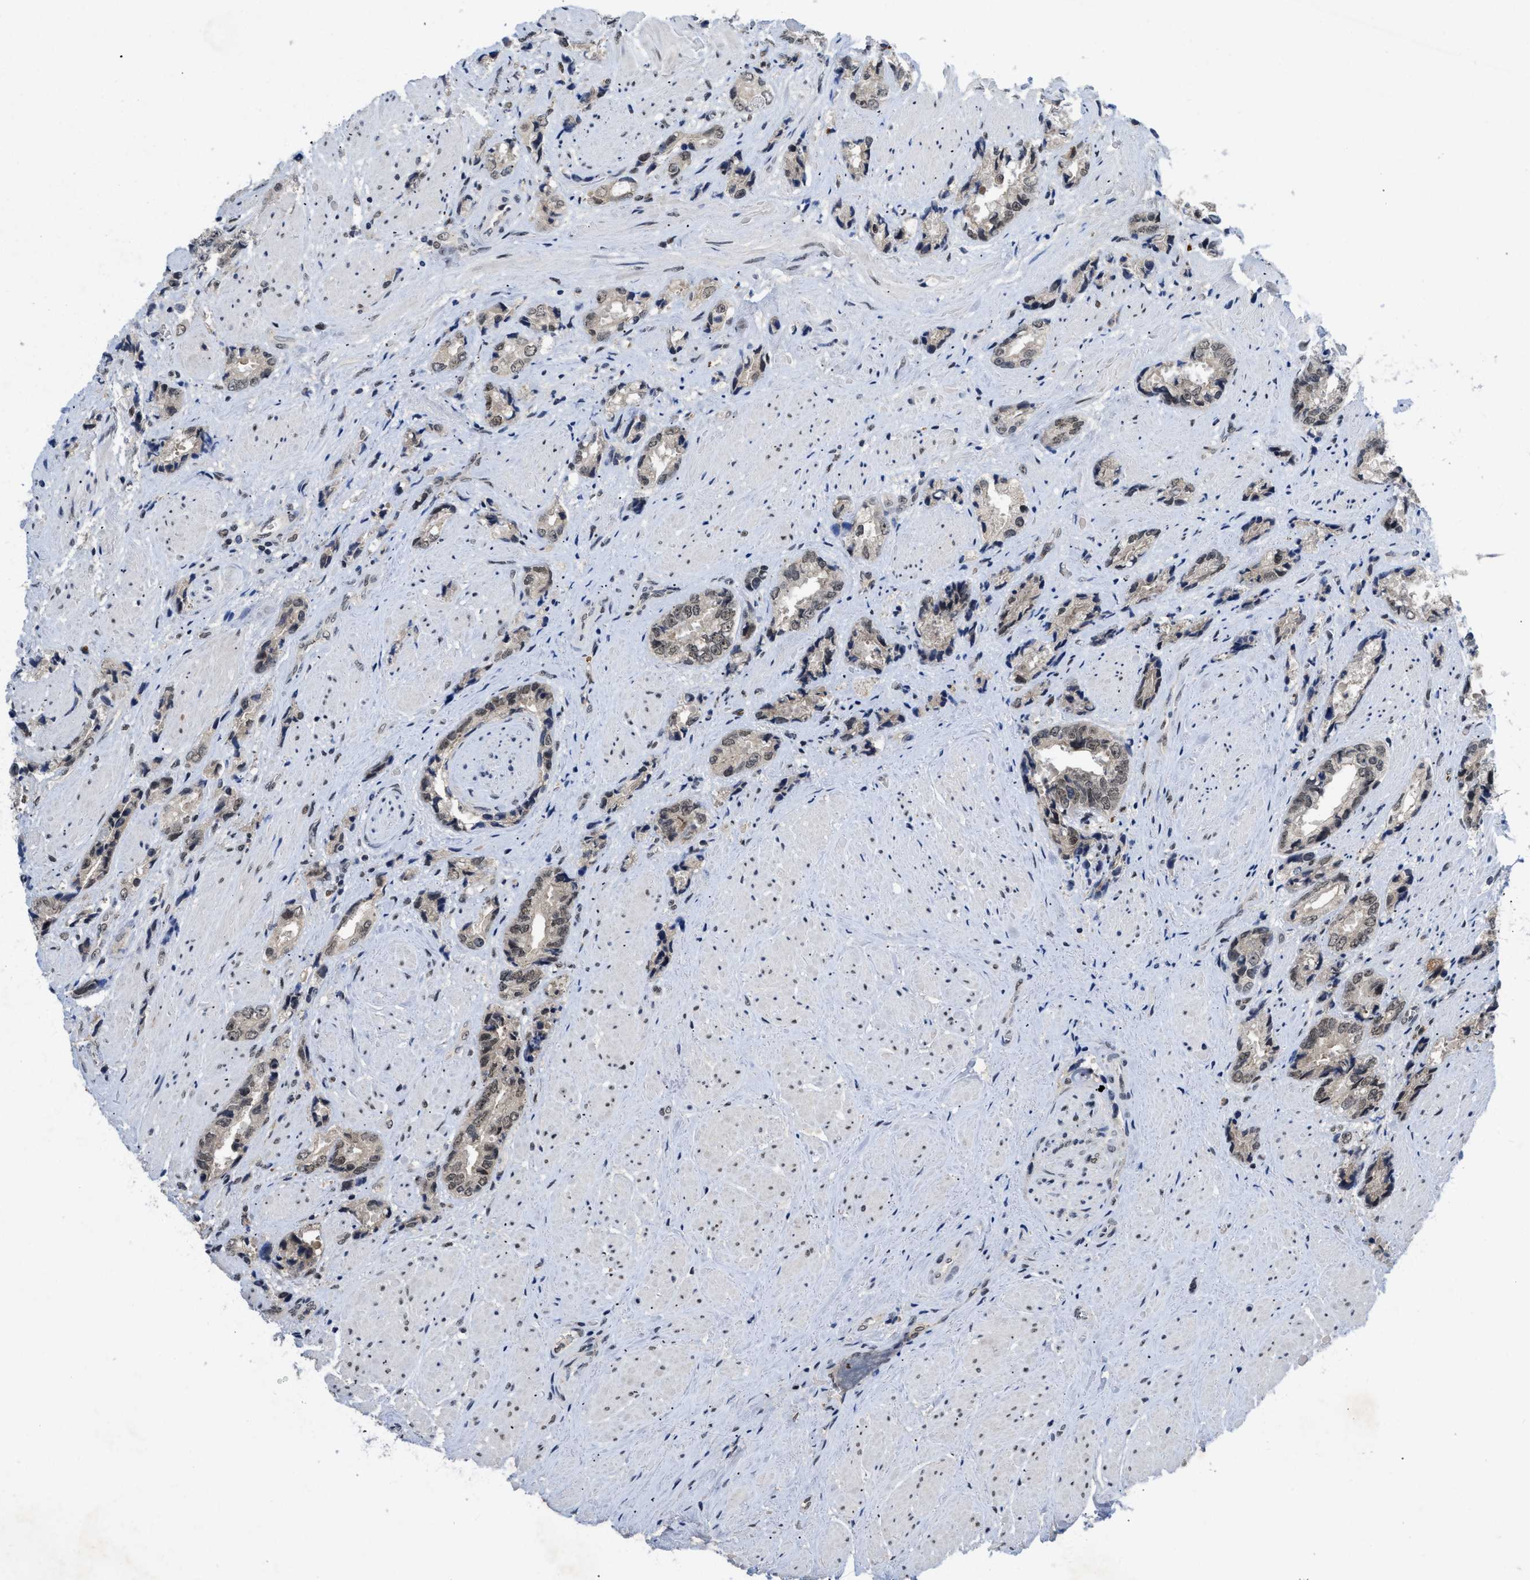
{"staining": {"intensity": "weak", "quantity": "25%-75%", "location": "nuclear"}, "tissue": "prostate cancer", "cell_type": "Tumor cells", "image_type": "cancer", "snomed": [{"axis": "morphology", "description": "Adenocarcinoma, High grade"}, {"axis": "topography", "description": "Prostate"}], "caption": "Immunohistochemical staining of human prostate cancer exhibits weak nuclear protein positivity in approximately 25%-75% of tumor cells.", "gene": "ZNF346", "patient": {"sex": "male", "age": 61}}